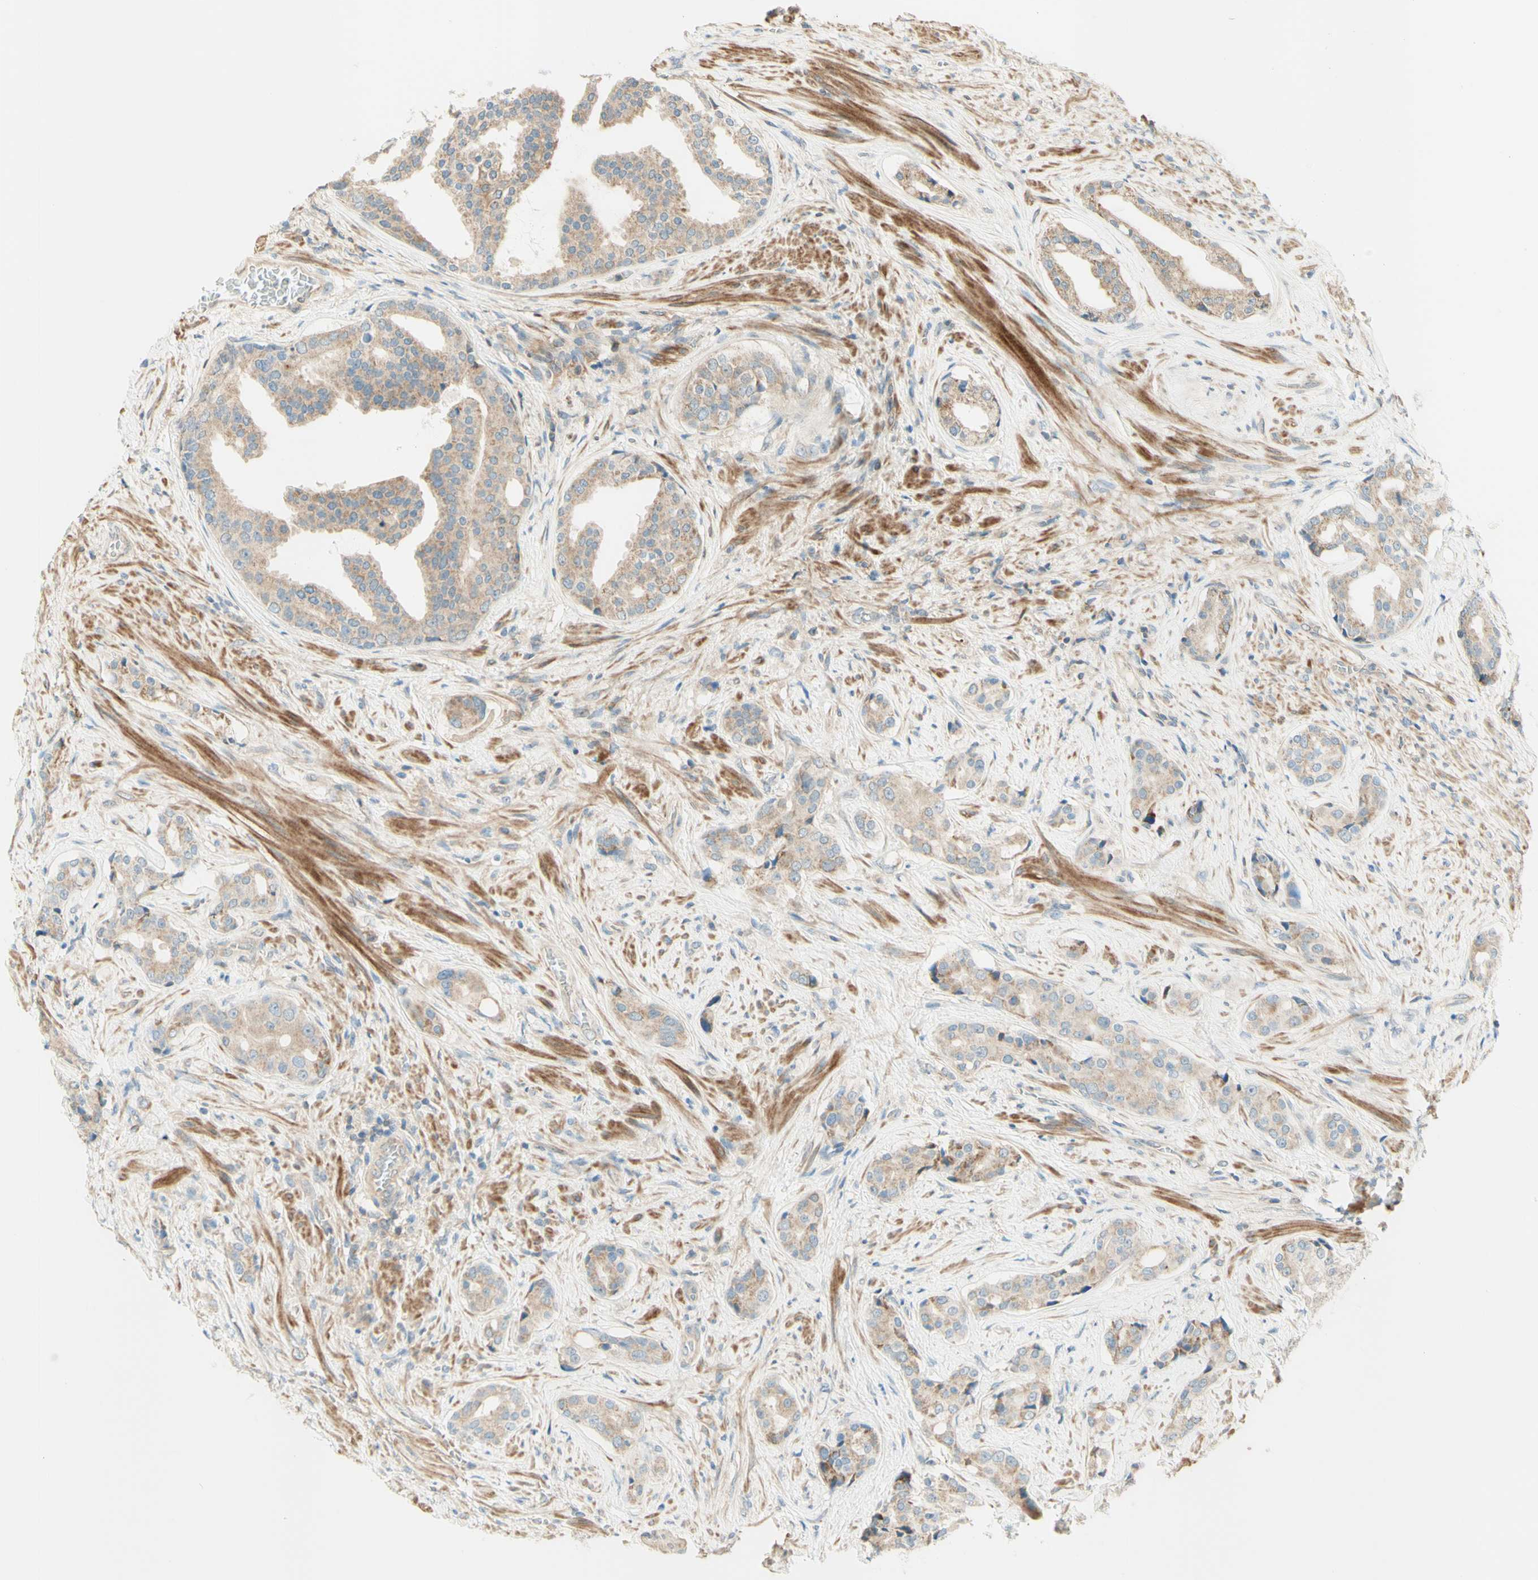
{"staining": {"intensity": "moderate", "quantity": ">75%", "location": "cytoplasmic/membranous"}, "tissue": "prostate cancer", "cell_type": "Tumor cells", "image_type": "cancer", "snomed": [{"axis": "morphology", "description": "Adenocarcinoma, High grade"}, {"axis": "topography", "description": "Prostate"}], "caption": "Prostate cancer (adenocarcinoma (high-grade)) stained with a brown dye demonstrates moderate cytoplasmic/membranous positive staining in approximately >75% of tumor cells.", "gene": "PROM1", "patient": {"sex": "male", "age": 71}}